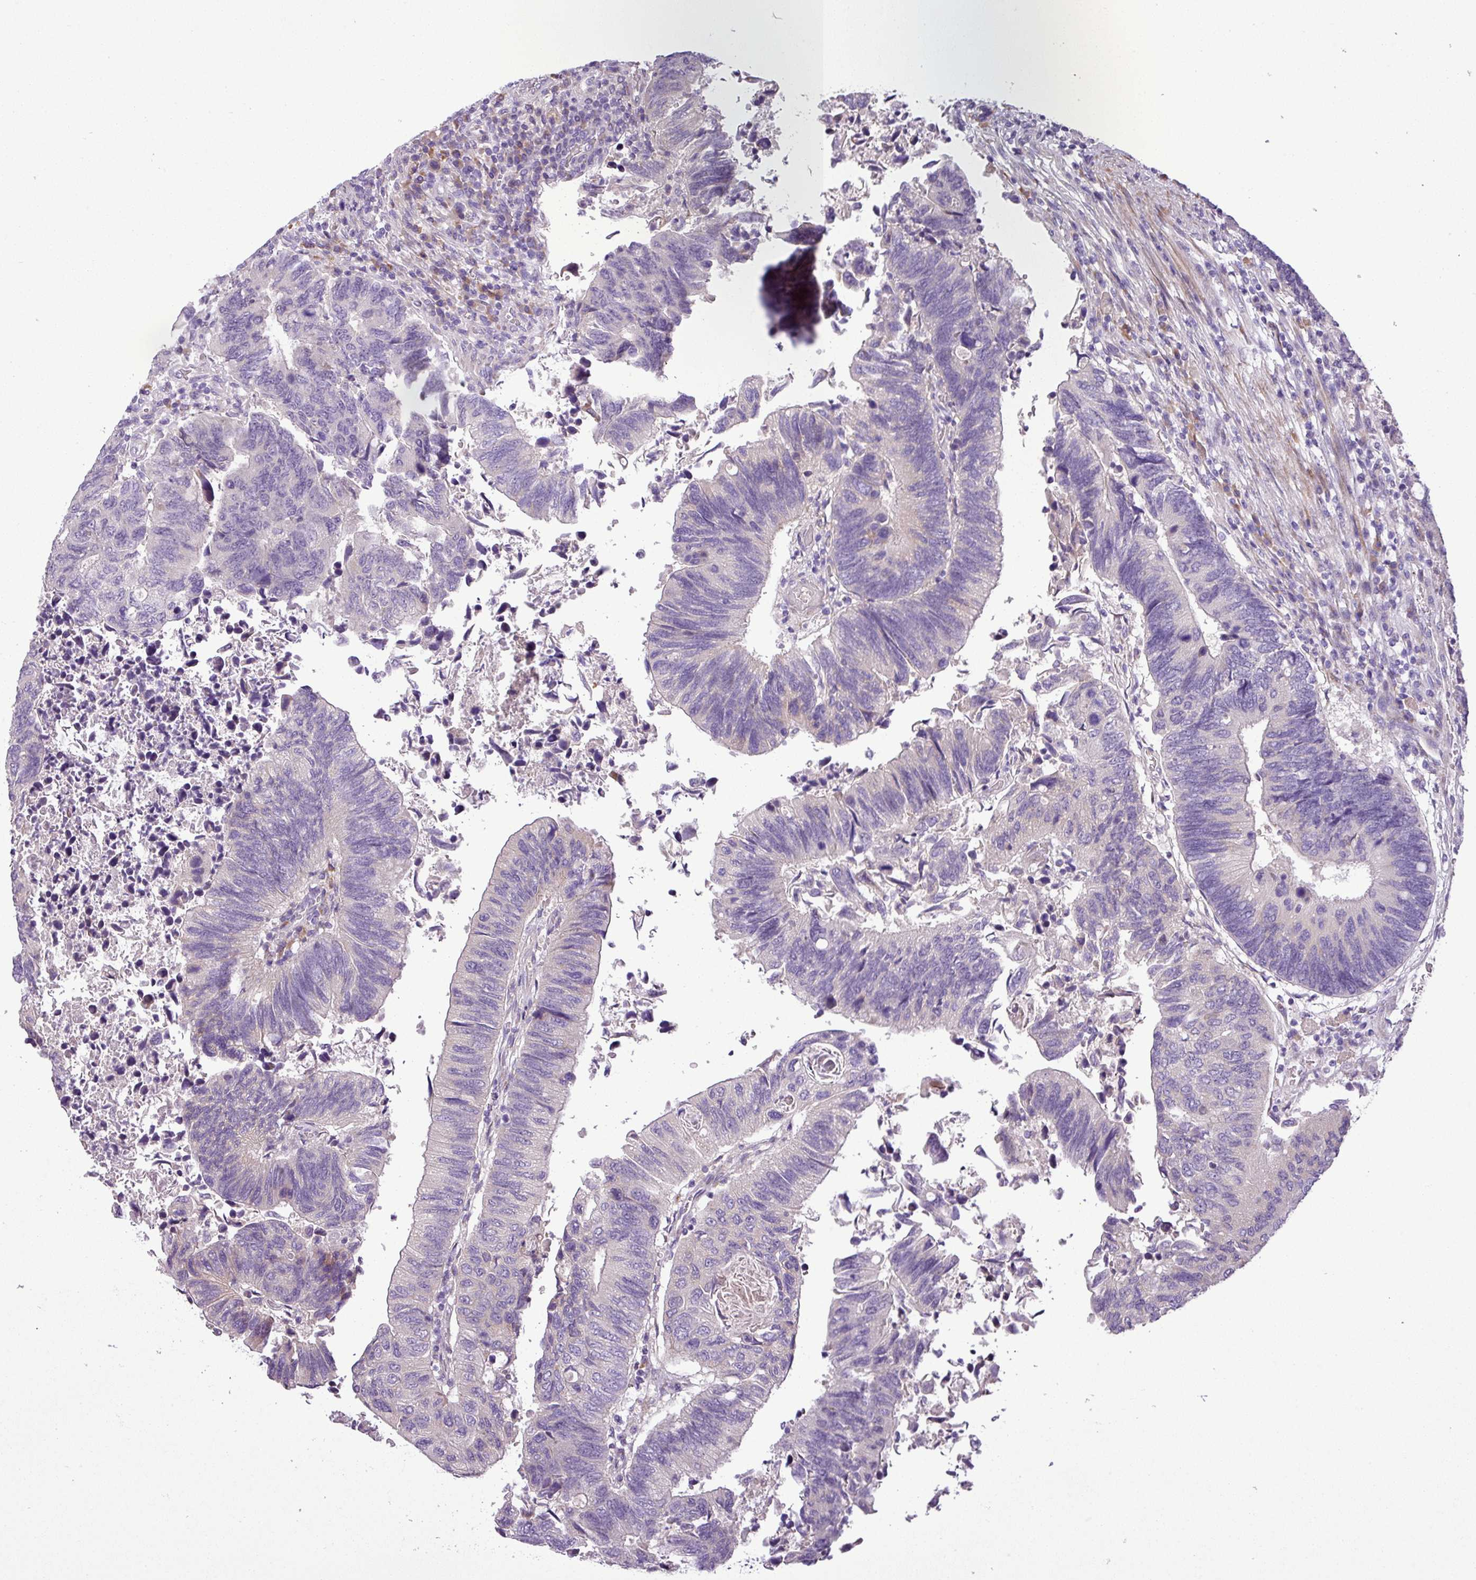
{"staining": {"intensity": "negative", "quantity": "none", "location": "none"}, "tissue": "colorectal cancer", "cell_type": "Tumor cells", "image_type": "cancer", "snomed": [{"axis": "morphology", "description": "Adenocarcinoma, NOS"}, {"axis": "topography", "description": "Colon"}], "caption": "There is no significant positivity in tumor cells of adenocarcinoma (colorectal).", "gene": "MOCS3", "patient": {"sex": "male", "age": 87}}